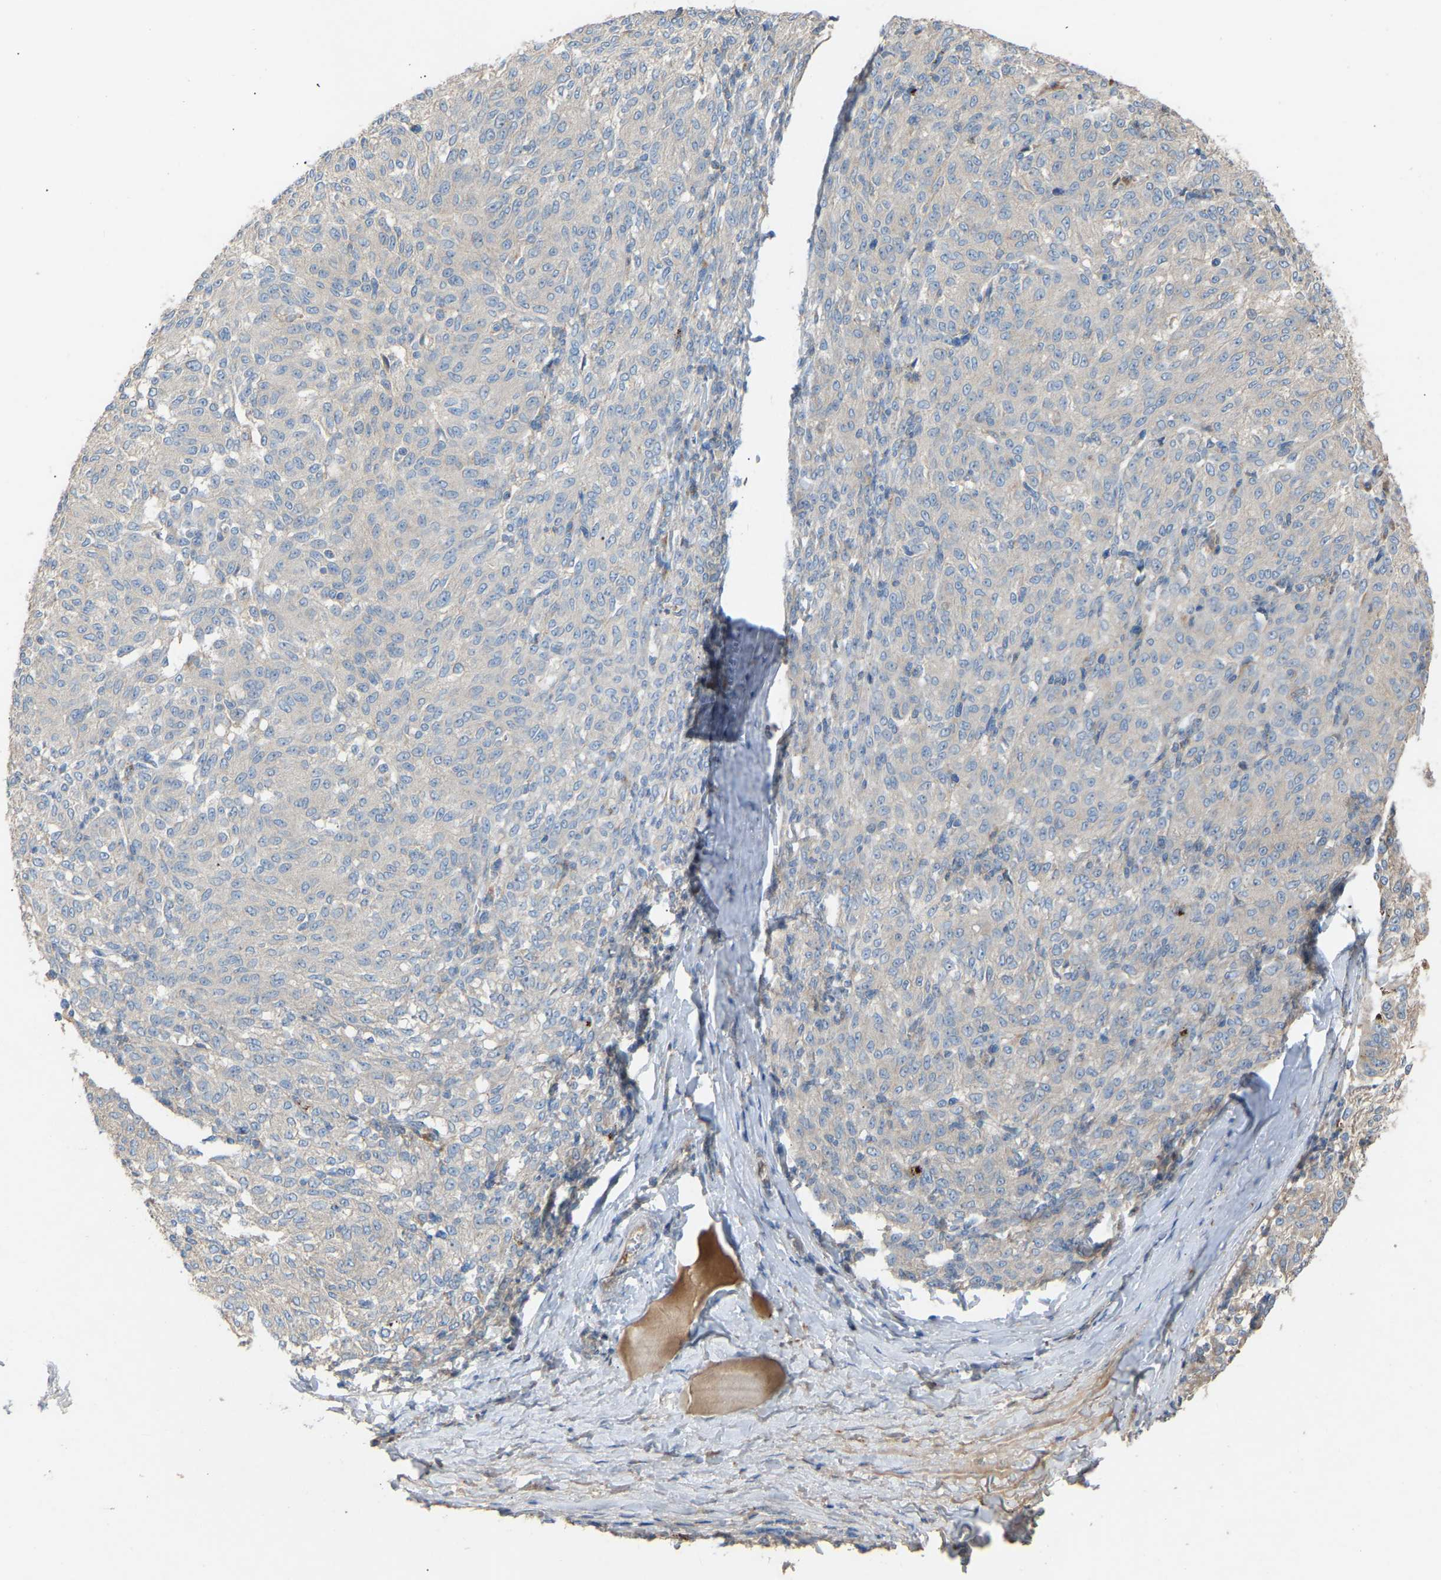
{"staining": {"intensity": "negative", "quantity": "none", "location": "none"}, "tissue": "melanoma", "cell_type": "Tumor cells", "image_type": "cancer", "snomed": [{"axis": "morphology", "description": "Malignant melanoma, NOS"}, {"axis": "topography", "description": "Skin"}], "caption": "The immunohistochemistry image has no significant expression in tumor cells of malignant melanoma tissue.", "gene": "RGP1", "patient": {"sex": "female", "age": 72}}